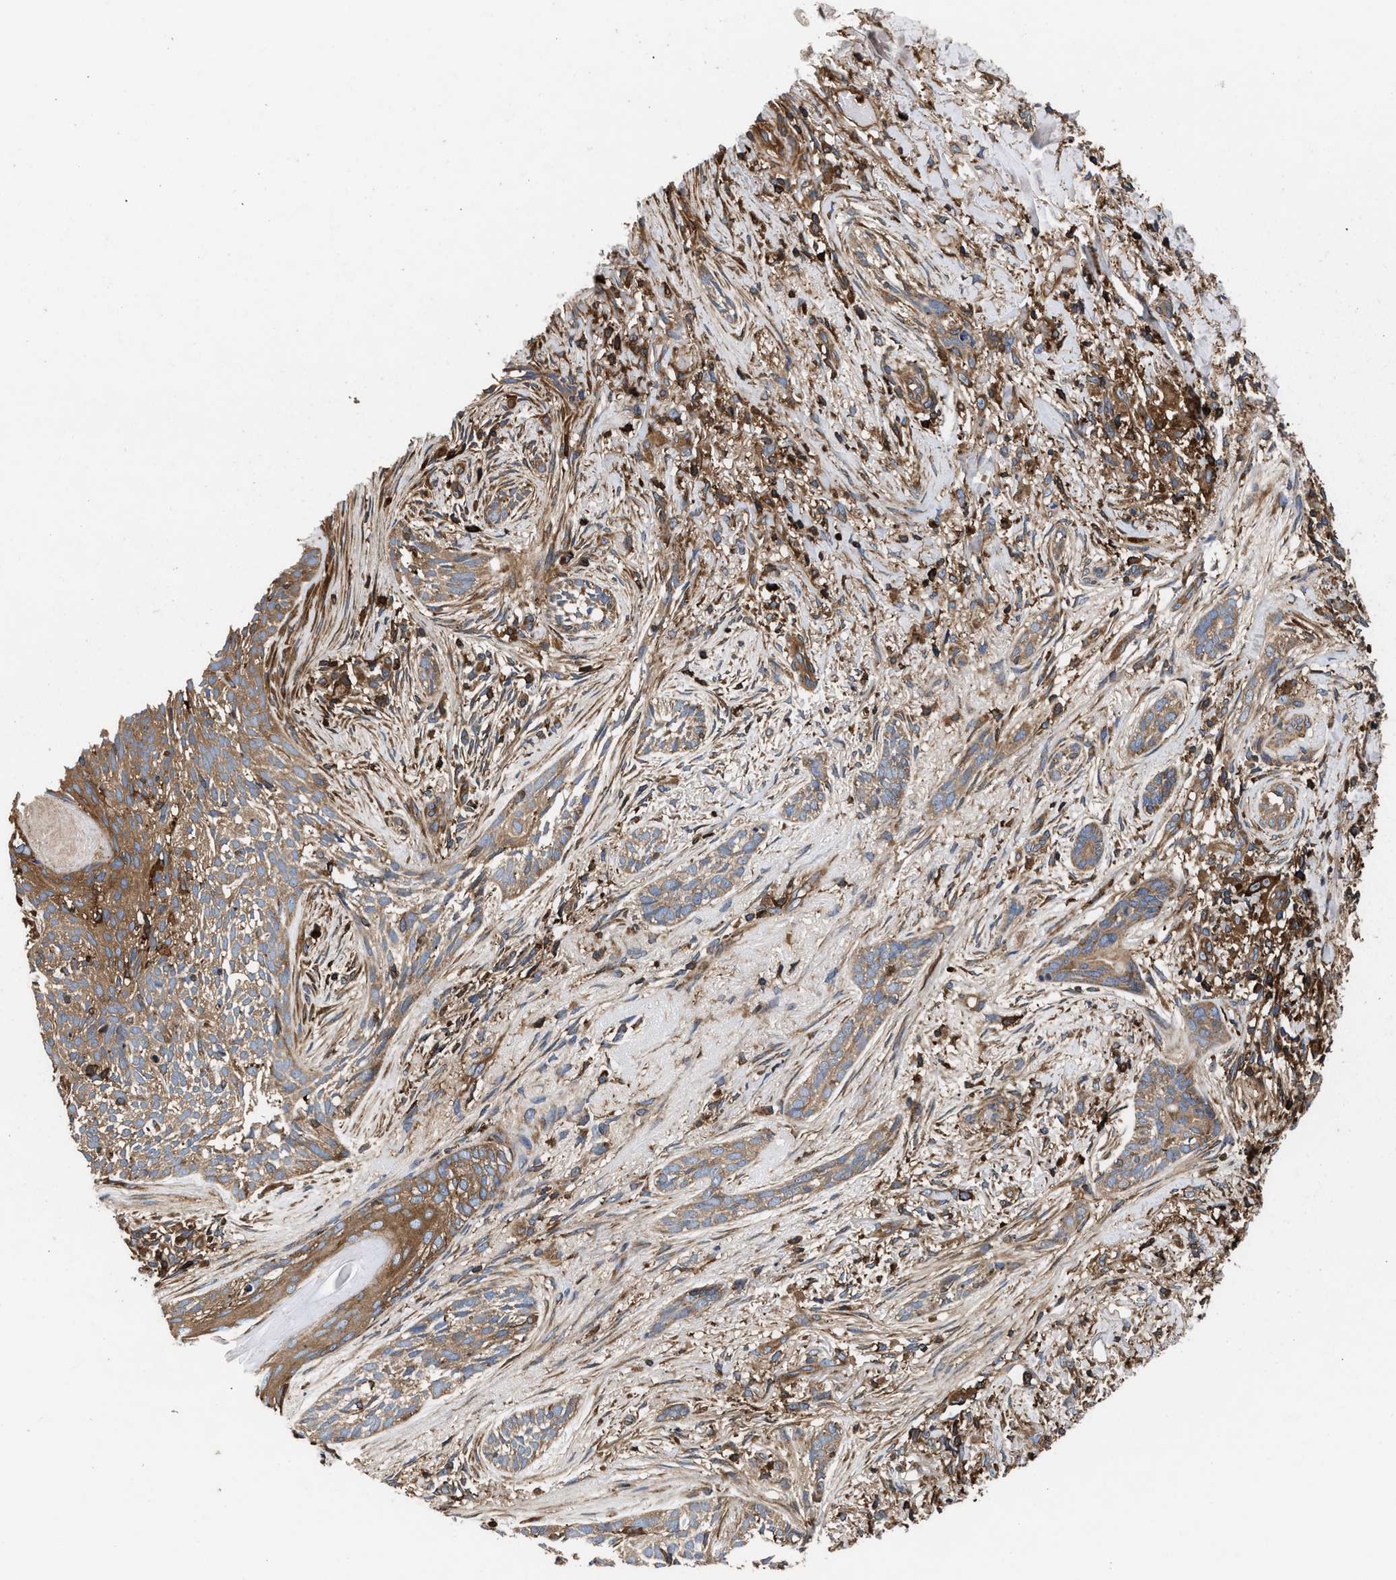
{"staining": {"intensity": "moderate", "quantity": ">75%", "location": "cytoplasmic/membranous"}, "tissue": "skin cancer", "cell_type": "Tumor cells", "image_type": "cancer", "snomed": [{"axis": "morphology", "description": "Basal cell carcinoma"}, {"axis": "topography", "description": "Skin"}], "caption": "Protein analysis of skin basal cell carcinoma tissue reveals moderate cytoplasmic/membranous positivity in about >75% of tumor cells.", "gene": "KYAT1", "patient": {"sex": "female", "age": 88}}